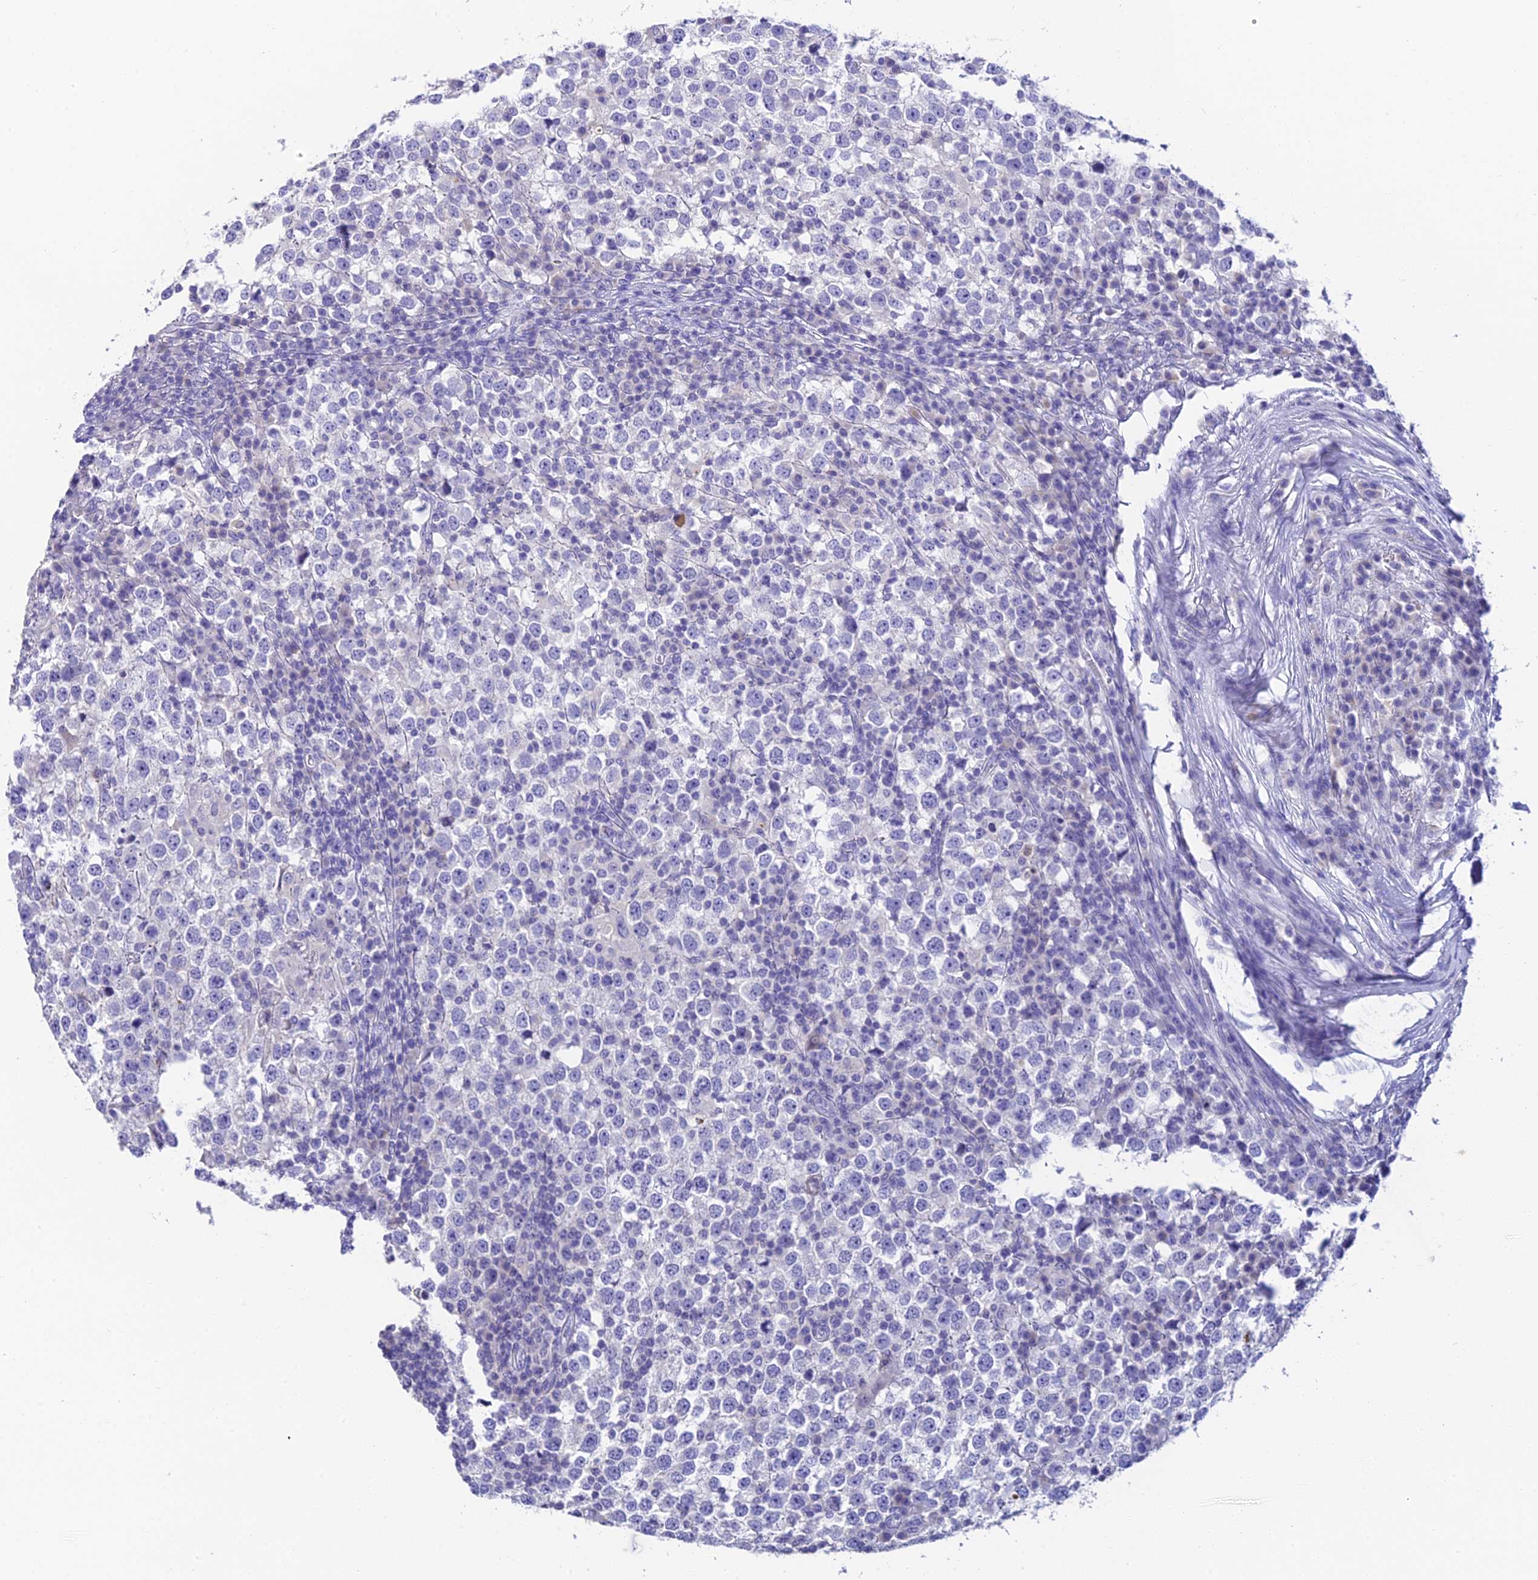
{"staining": {"intensity": "negative", "quantity": "none", "location": "none"}, "tissue": "testis cancer", "cell_type": "Tumor cells", "image_type": "cancer", "snomed": [{"axis": "morphology", "description": "Seminoma, NOS"}, {"axis": "topography", "description": "Testis"}], "caption": "Tumor cells are negative for brown protein staining in seminoma (testis).", "gene": "C12orf29", "patient": {"sex": "male", "age": 65}}